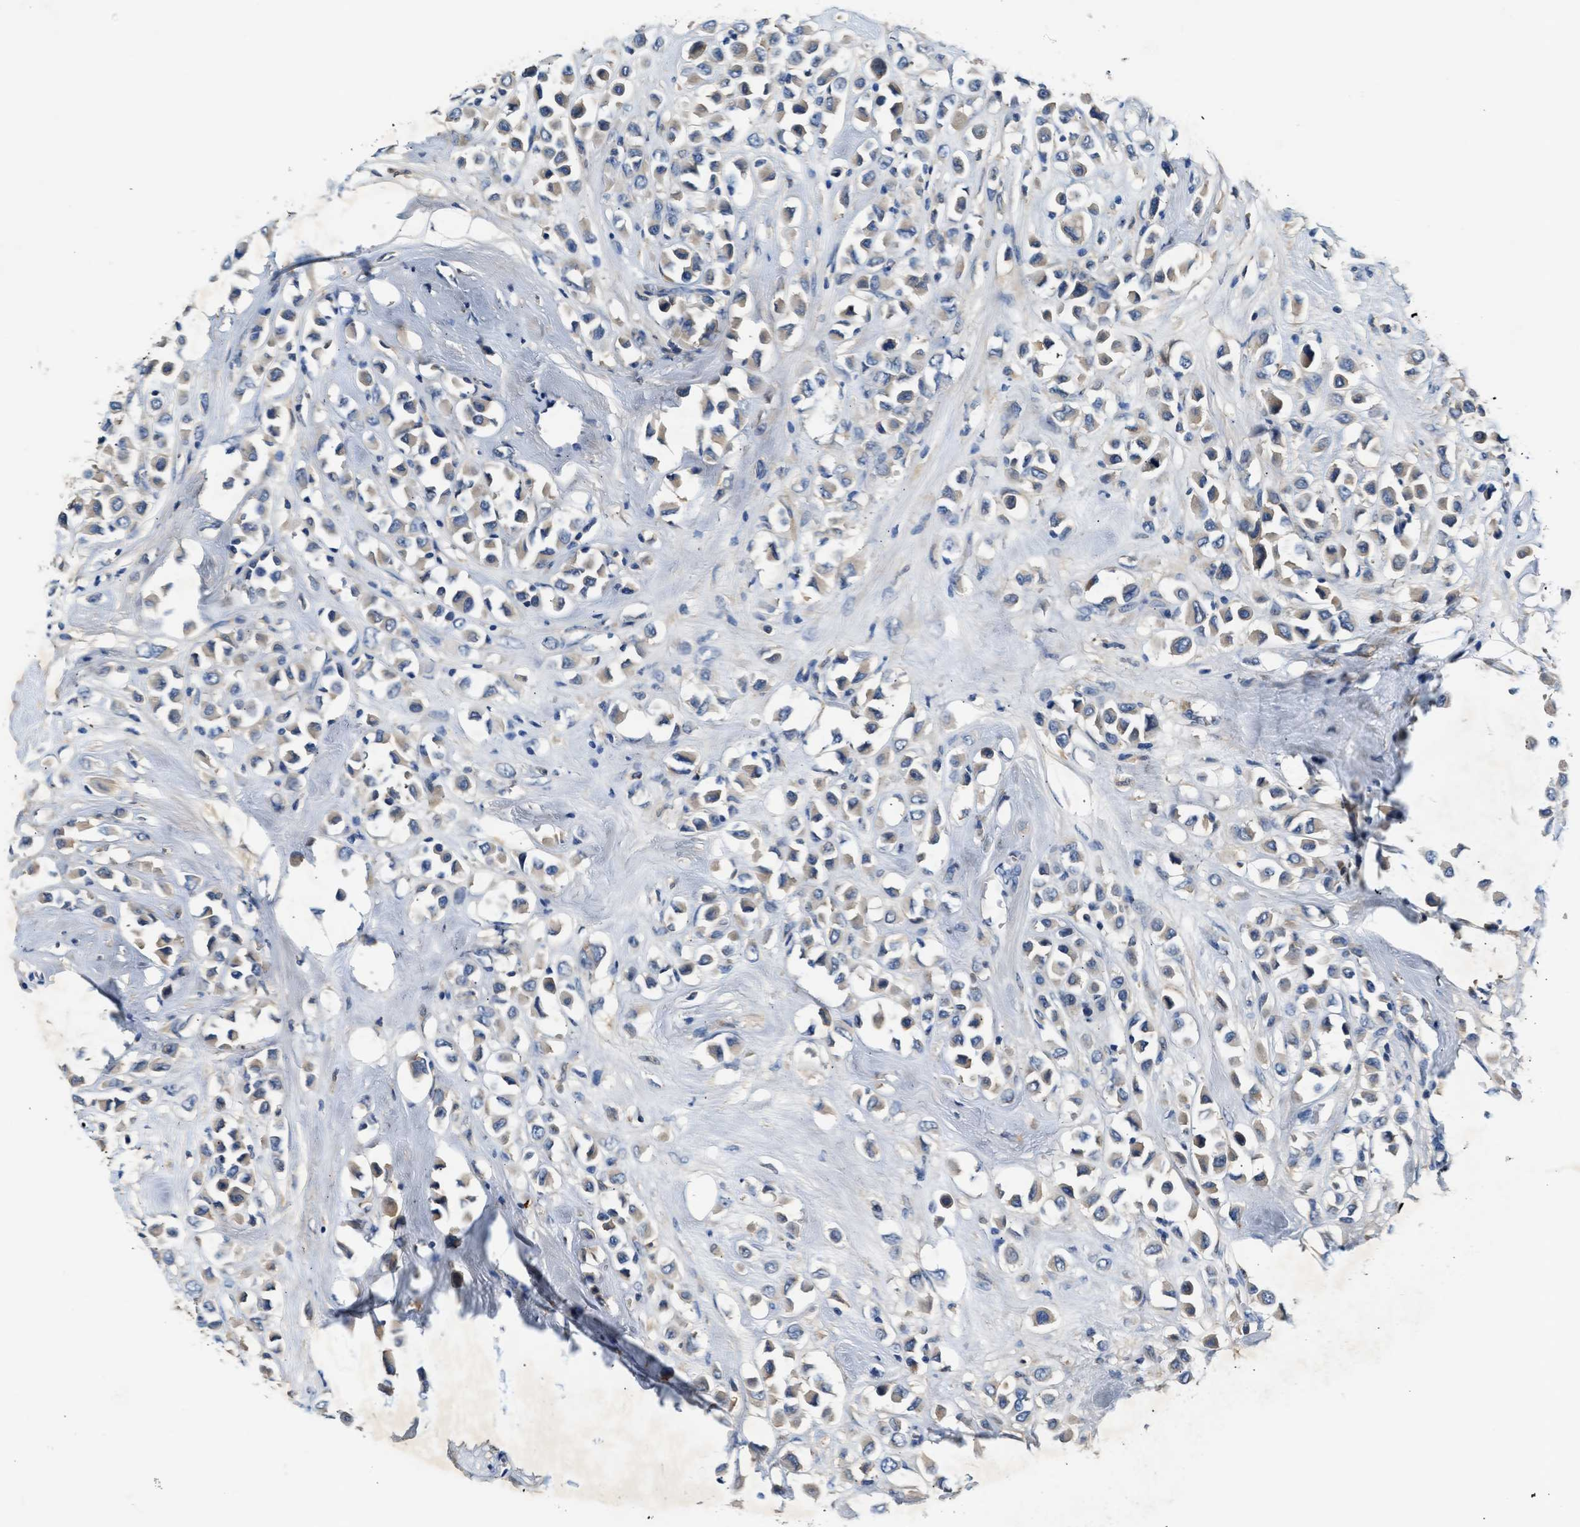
{"staining": {"intensity": "weak", "quantity": ">75%", "location": "cytoplasmic/membranous"}, "tissue": "breast cancer", "cell_type": "Tumor cells", "image_type": "cancer", "snomed": [{"axis": "morphology", "description": "Duct carcinoma"}, {"axis": "topography", "description": "Breast"}], "caption": "A high-resolution photomicrograph shows immunohistochemistry (IHC) staining of infiltrating ductal carcinoma (breast), which reveals weak cytoplasmic/membranous positivity in about >75% of tumor cells. Using DAB (3,3'-diaminobenzidine) (brown) and hematoxylin (blue) stains, captured at high magnification using brightfield microscopy.", "gene": "RWDD2B", "patient": {"sex": "female", "age": 61}}